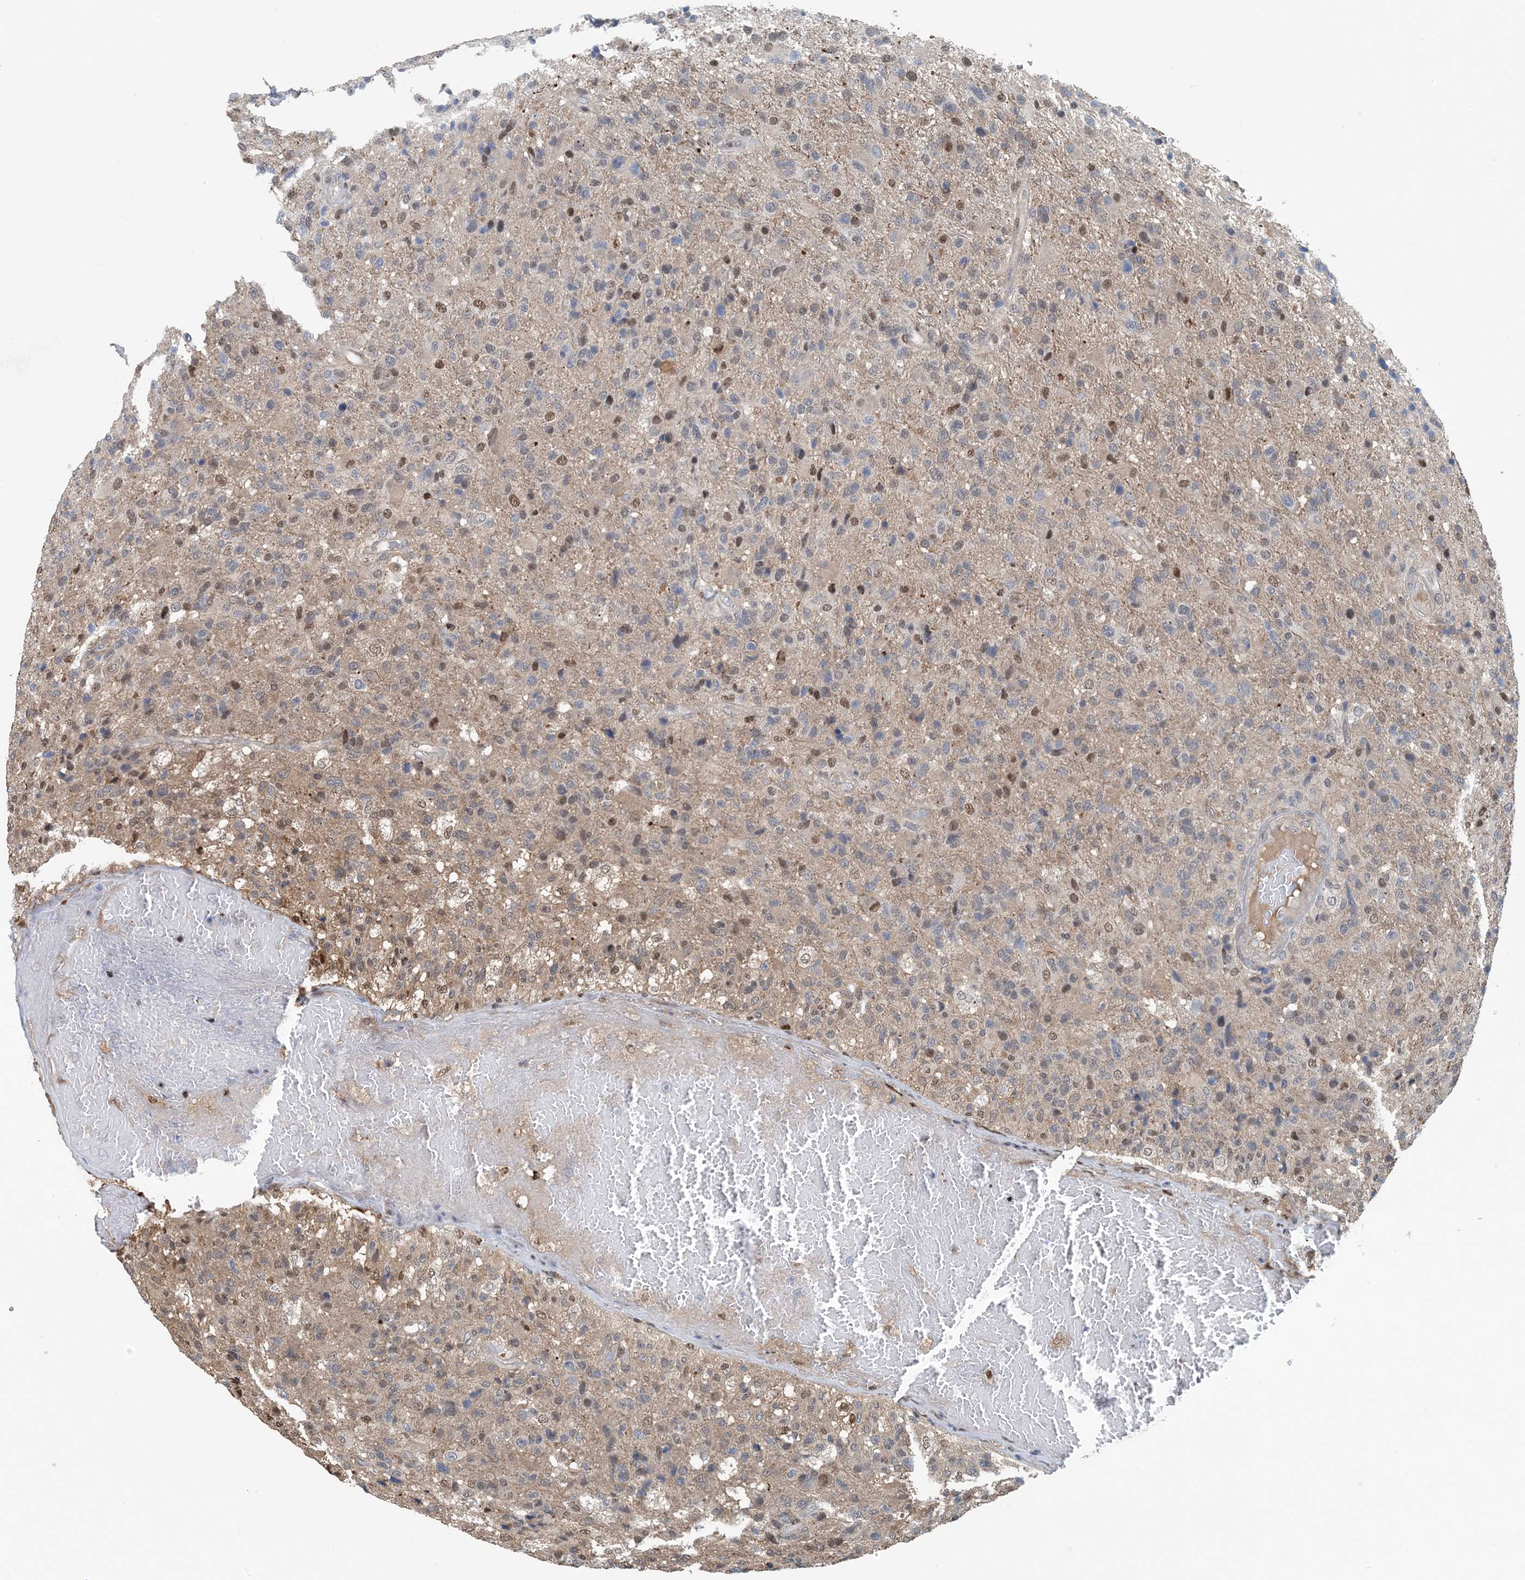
{"staining": {"intensity": "moderate", "quantity": "<25%", "location": "nuclear"}, "tissue": "glioma", "cell_type": "Tumor cells", "image_type": "cancer", "snomed": [{"axis": "morphology", "description": "Glioma, malignant, High grade"}, {"axis": "topography", "description": "Brain"}], "caption": "Malignant glioma (high-grade) was stained to show a protein in brown. There is low levels of moderate nuclear staining in about <25% of tumor cells.", "gene": "HIKESHI", "patient": {"sex": "male", "age": 72}}